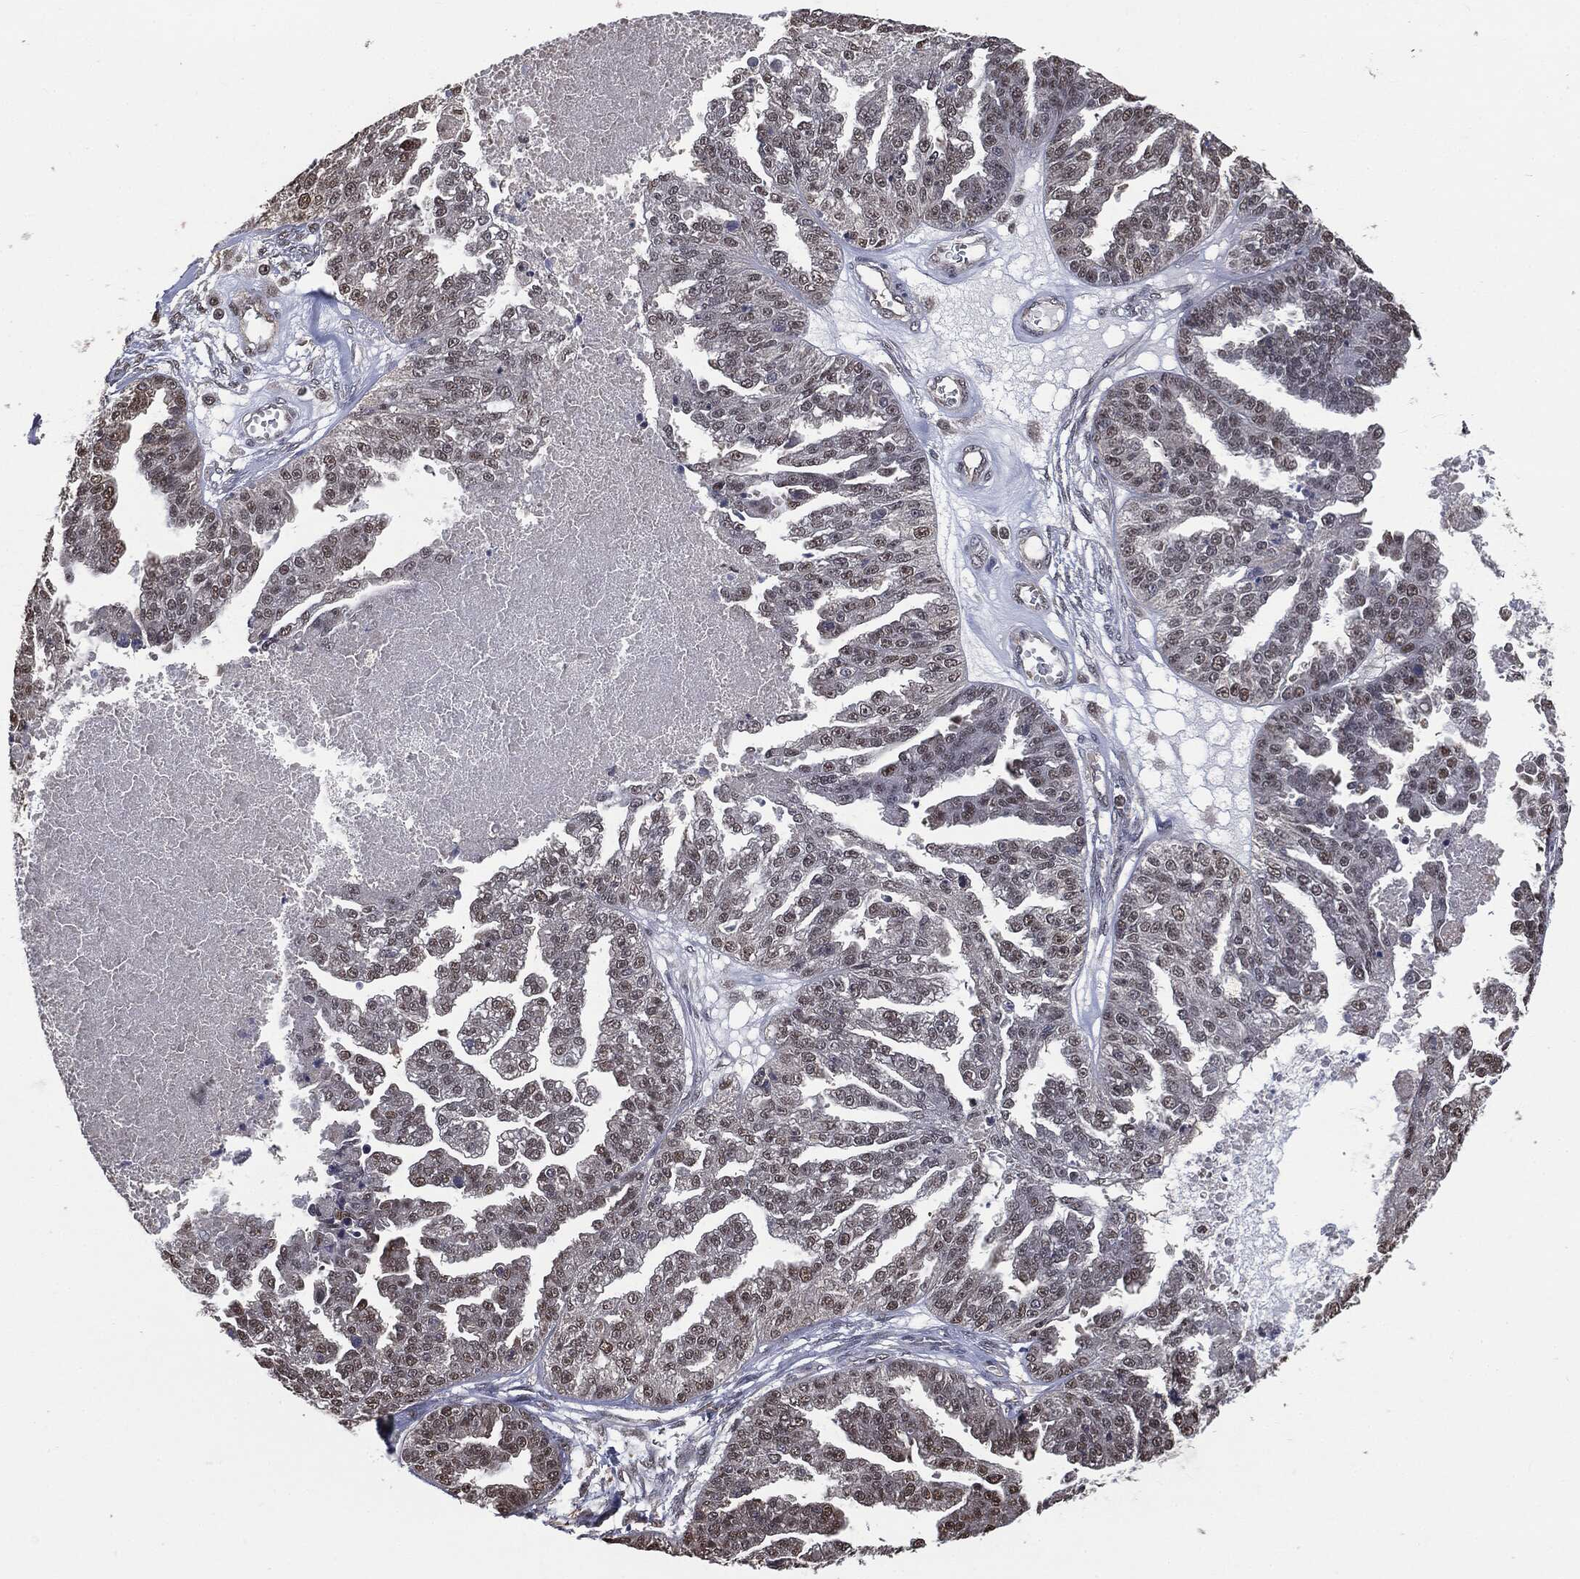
{"staining": {"intensity": "weak", "quantity": "25%-75%", "location": "nuclear"}, "tissue": "ovarian cancer", "cell_type": "Tumor cells", "image_type": "cancer", "snomed": [{"axis": "morphology", "description": "Cystadenocarcinoma, serous, NOS"}, {"axis": "topography", "description": "Ovary"}], "caption": "This is an image of immunohistochemistry (IHC) staining of ovarian serous cystadenocarcinoma, which shows weak positivity in the nuclear of tumor cells.", "gene": "SHLD2", "patient": {"sex": "female", "age": 58}}